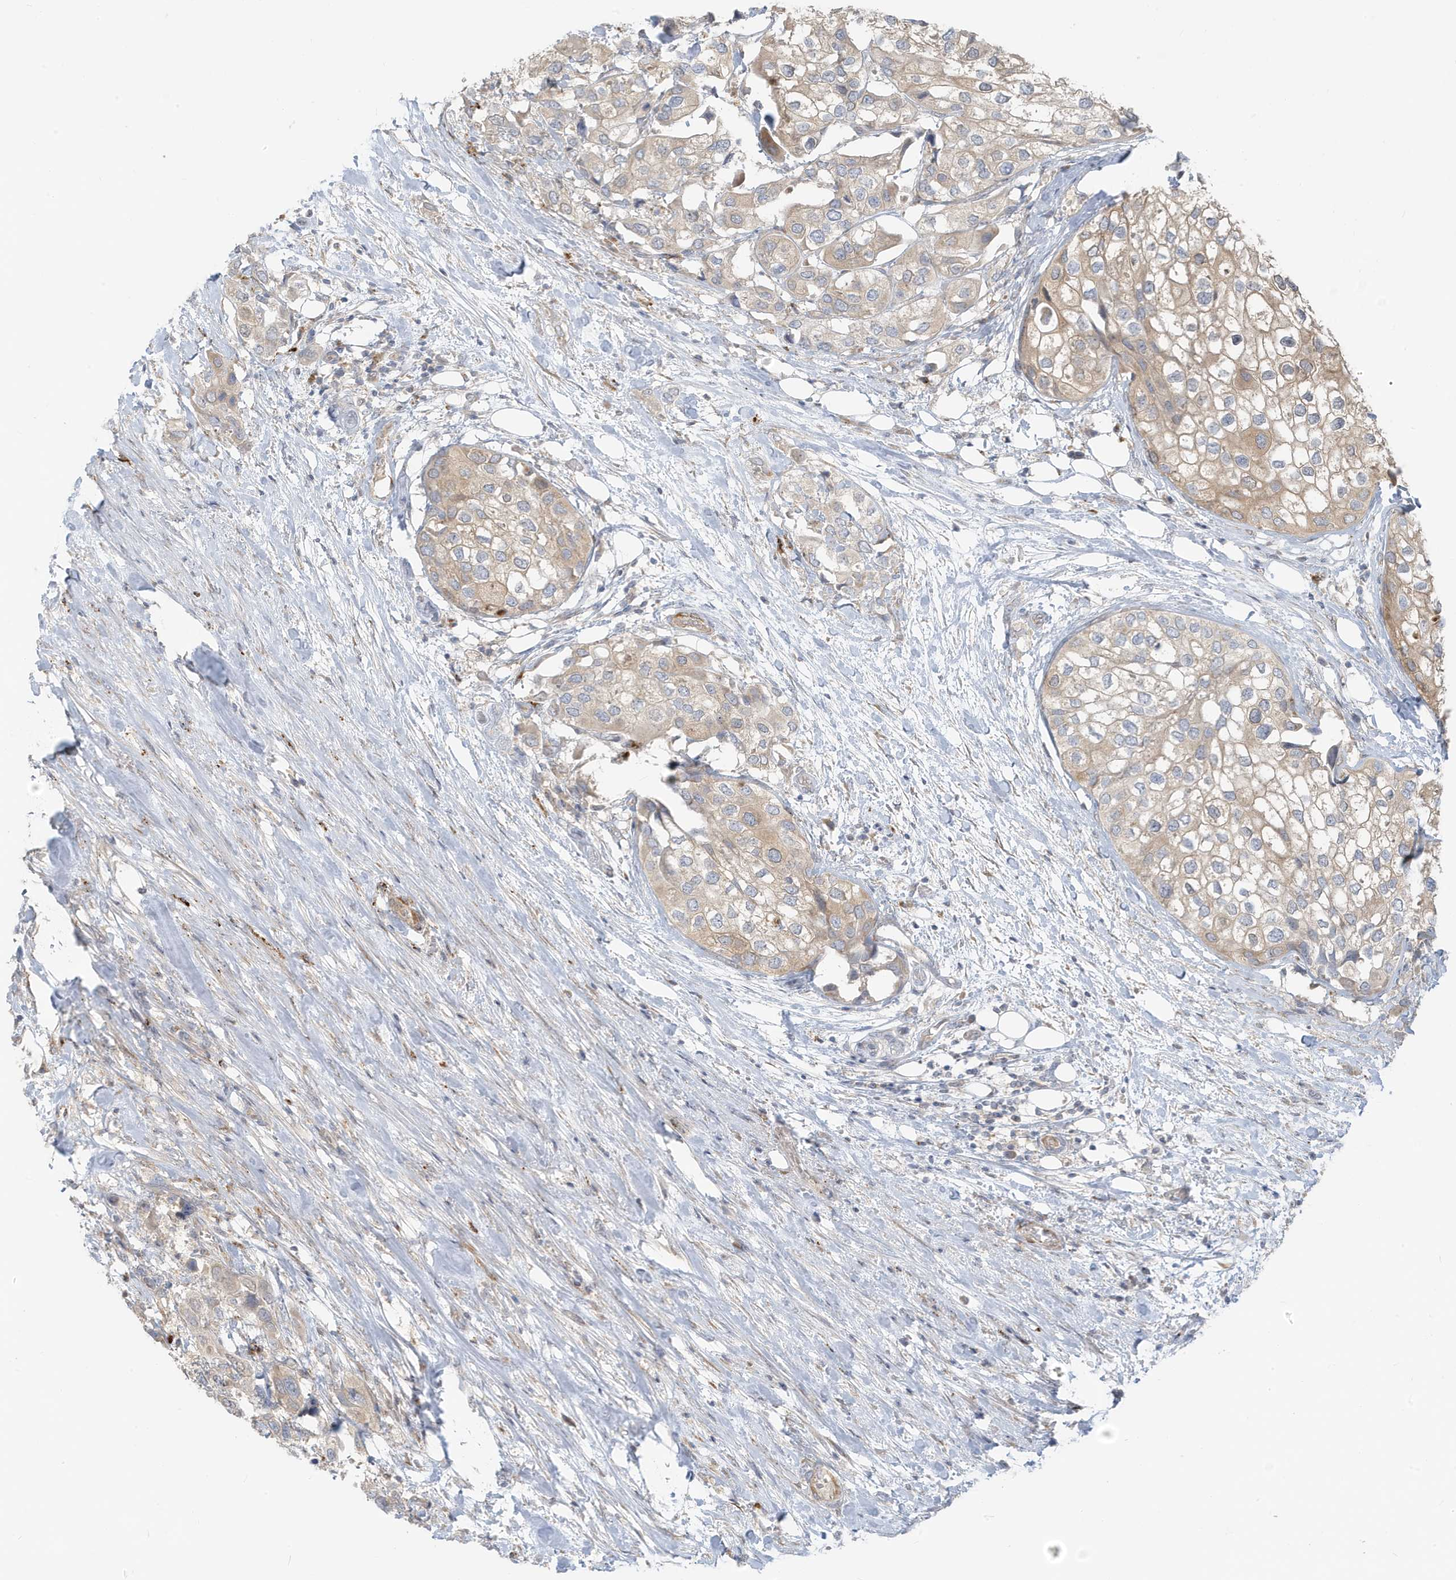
{"staining": {"intensity": "weak", "quantity": "<25%", "location": "cytoplasmic/membranous"}, "tissue": "urothelial cancer", "cell_type": "Tumor cells", "image_type": "cancer", "snomed": [{"axis": "morphology", "description": "Urothelial carcinoma, High grade"}, {"axis": "topography", "description": "Urinary bladder"}], "caption": "The histopathology image reveals no staining of tumor cells in urothelial carcinoma (high-grade). Nuclei are stained in blue.", "gene": "MCOLN1", "patient": {"sex": "male", "age": 64}}